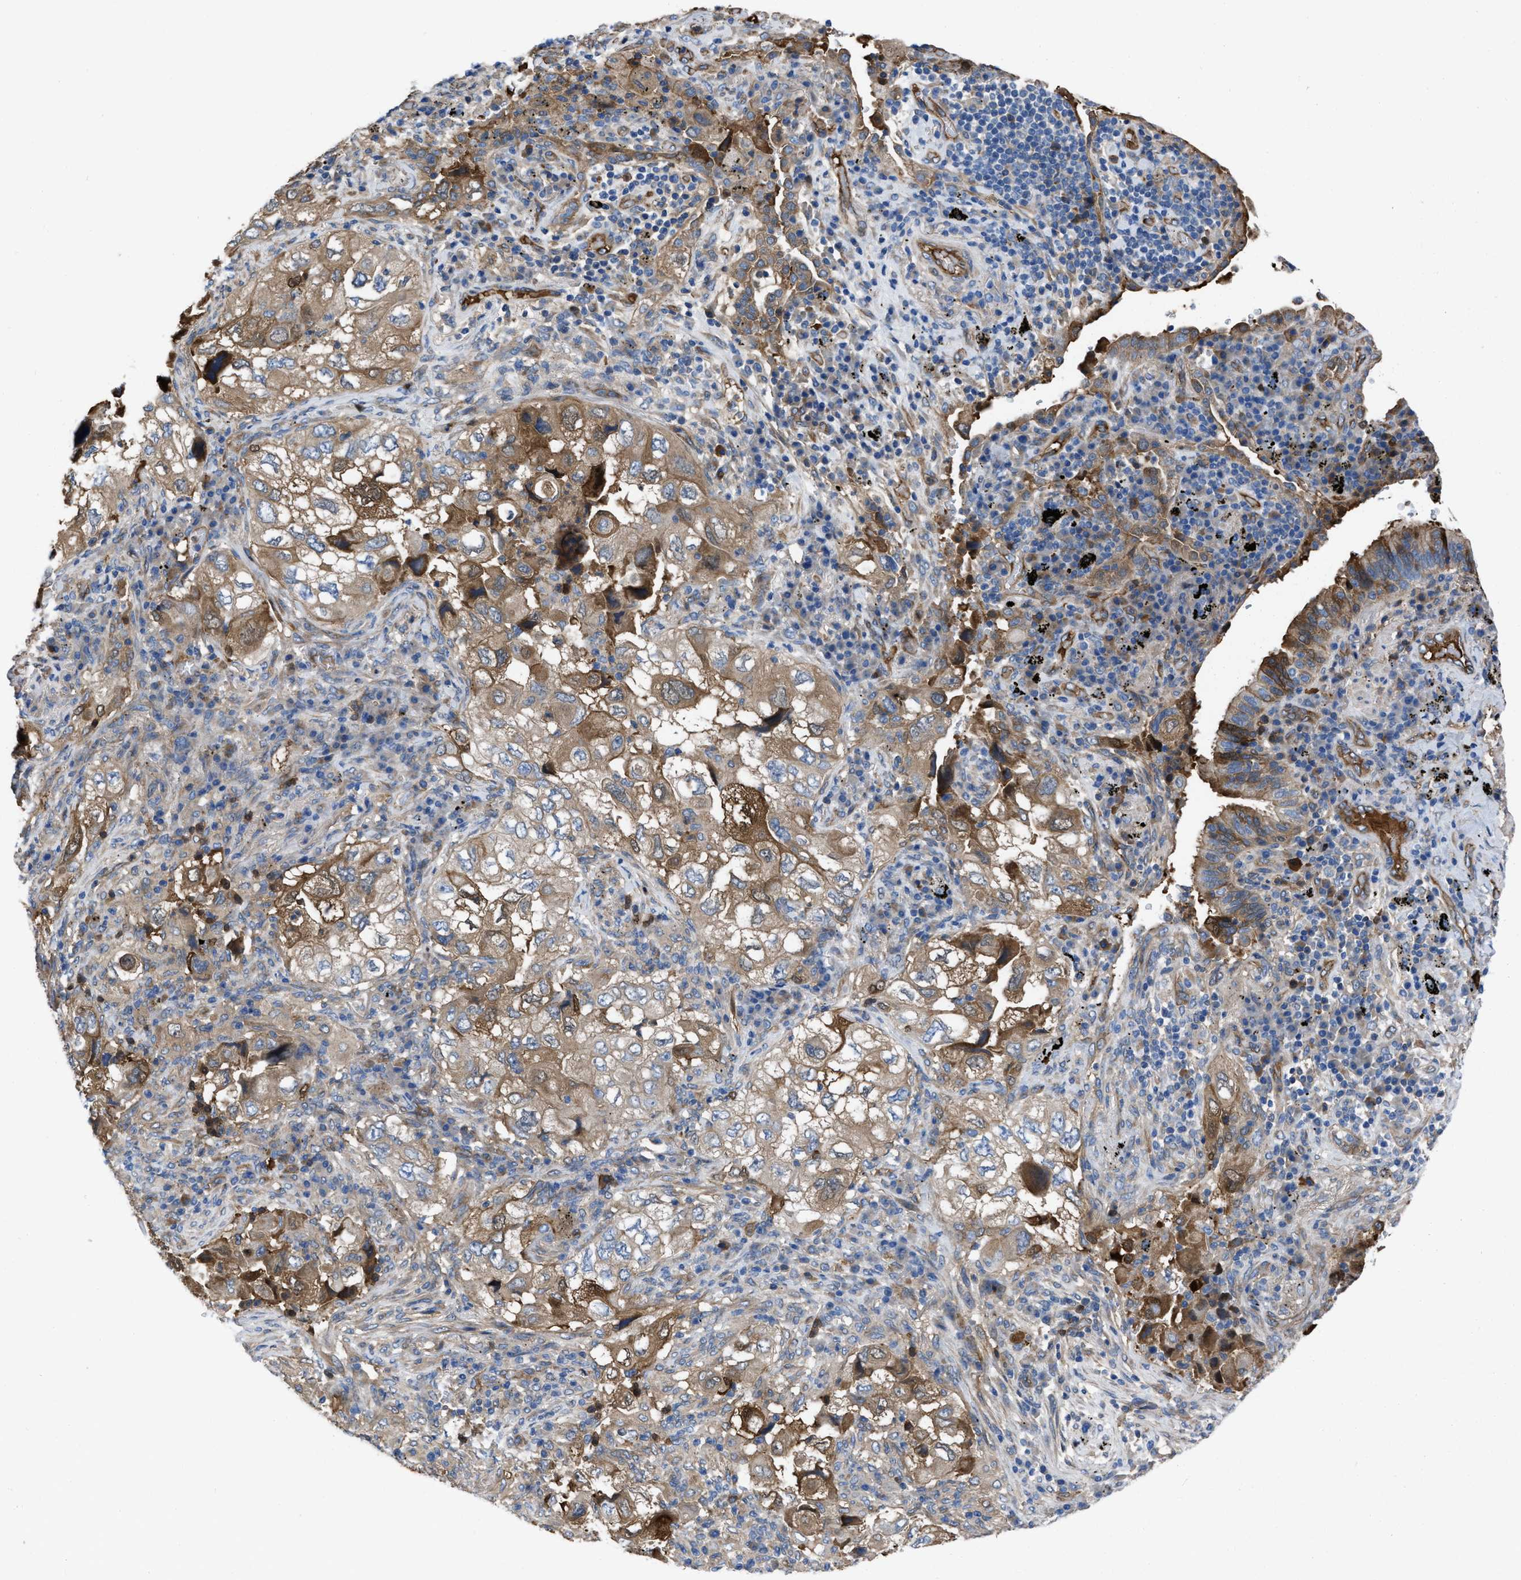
{"staining": {"intensity": "moderate", "quantity": ">75%", "location": "cytoplasmic/membranous"}, "tissue": "lung cancer", "cell_type": "Tumor cells", "image_type": "cancer", "snomed": [{"axis": "morphology", "description": "Adenocarcinoma, NOS"}, {"axis": "topography", "description": "Lung"}], "caption": "Immunohistochemistry of lung adenocarcinoma displays medium levels of moderate cytoplasmic/membranous staining in approximately >75% of tumor cells.", "gene": "TRIOBP", "patient": {"sex": "male", "age": 64}}